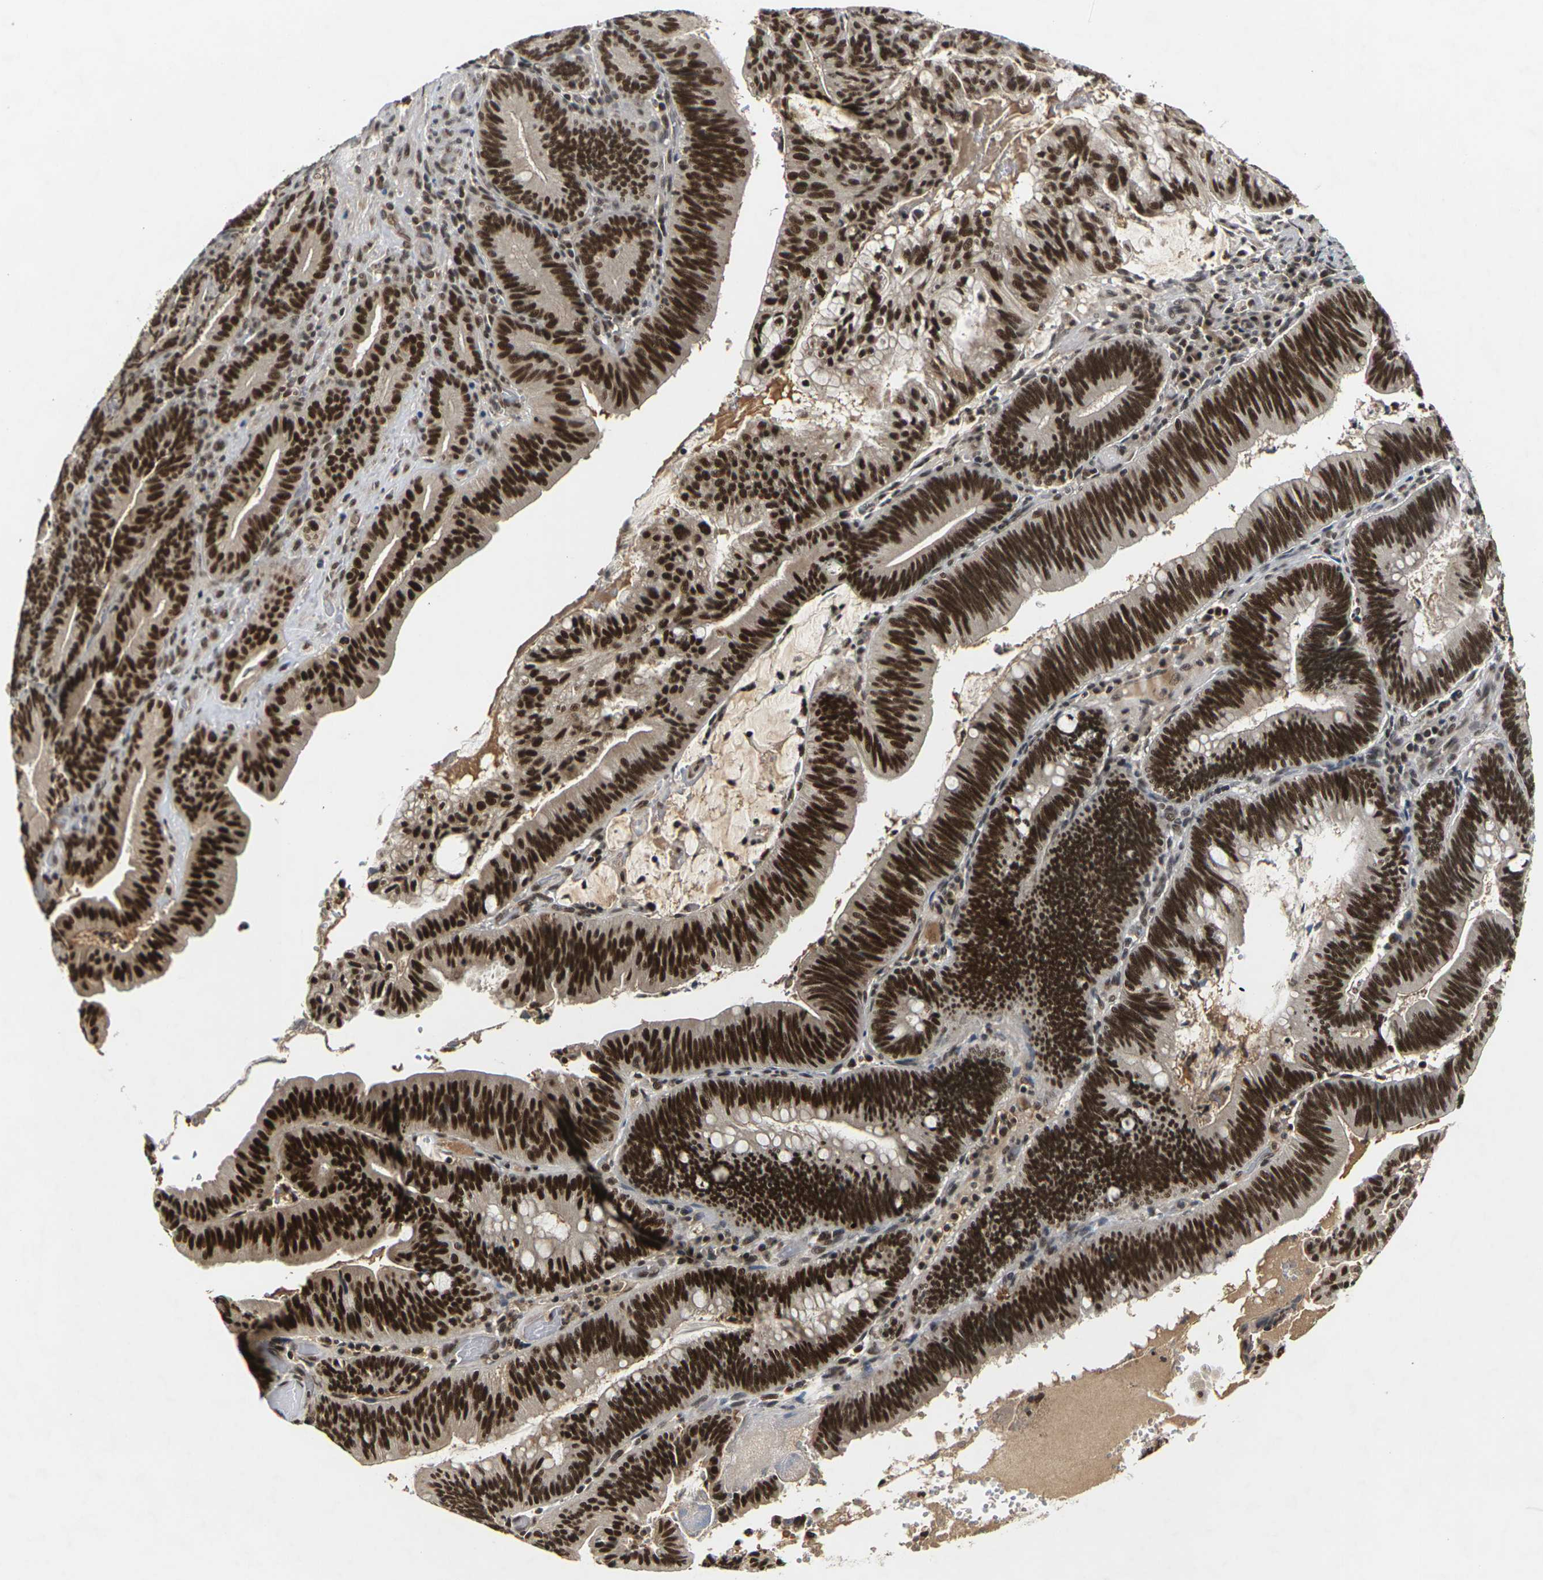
{"staining": {"intensity": "strong", "quantity": ">75%", "location": "cytoplasmic/membranous,nuclear"}, "tissue": "pancreatic cancer", "cell_type": "Tumor cells", "image_type": "cancer", "snomed": [{"axis": "morphology", "description": "Adenocarcinoma, NOS"}, {"axis": "topography", "description": "Pancreas"}], "caption": "Tumor cells demonstrate strong cytoplasmic/membranous and nuclear positivity in approximately >75% of cells in pancreatic cancer. Using DAB (3,3'-diaminobenzidine) (brown) and hematoxylin (blue) stains, captured at high magnification using brightfield microscopy.", "gene": "NELFA", "patient": {"sex": "male", "age": 82}}